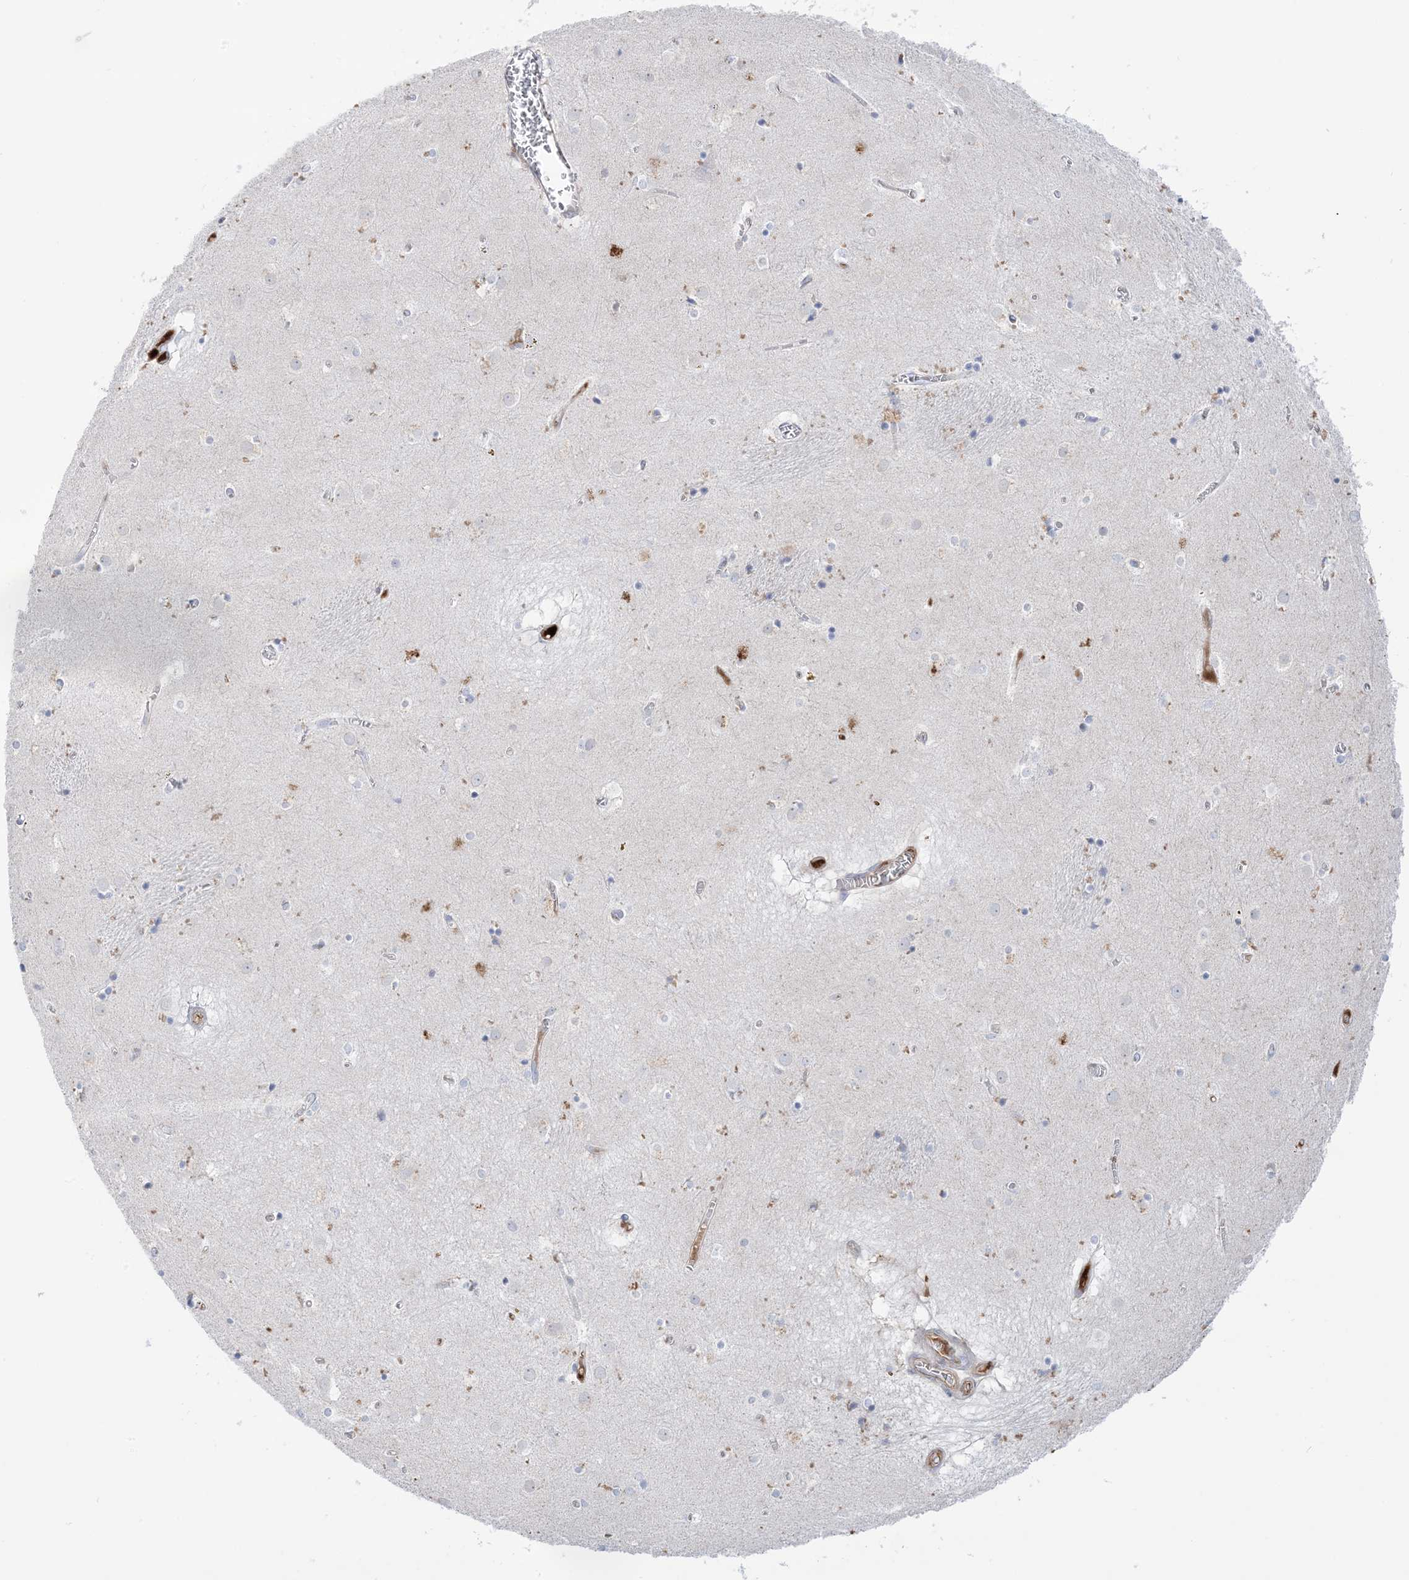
{"staining": {"intensity": "negative", "quantity": "none", "location": "none"}, "tissue": "caudate", "cell_type": "Glial cells", "image_type": "normal", "snomed": [{"axis": "morphology", "description": "Normal tissue, NOS"}, {"axis": "topography", "description": "Lateral ventricle wall"}], "caption": "Human caudate stained for a protein using IHC shows no positivity in glial cells.", "gene": "ATP11C", "patient": {"sex": "male", "age": 70}}